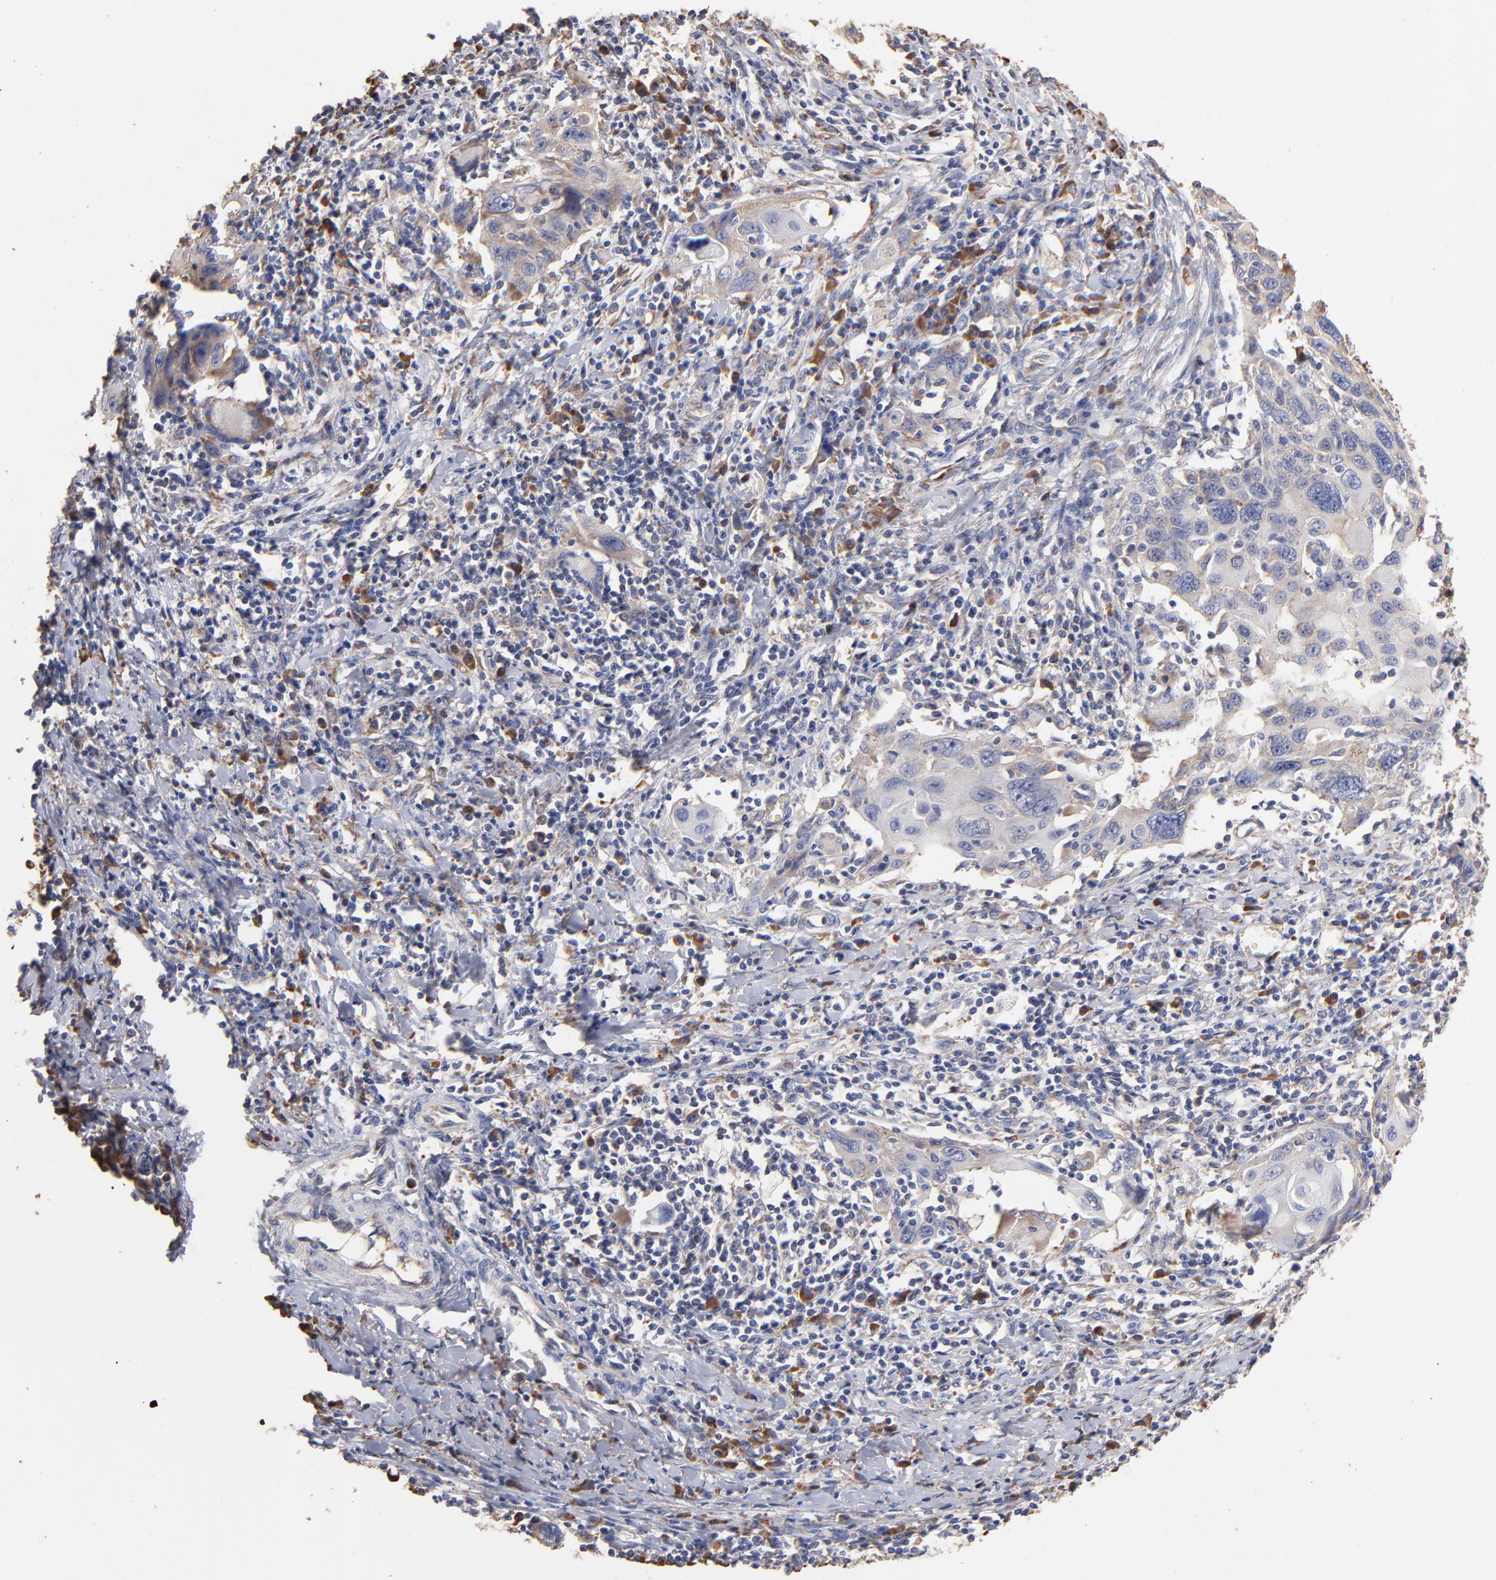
{"staining": {"intensity": "negative", "quantity": "none", "location": "none"}, "tissue": "cervical cancer", "cell_type": "Tumor cells", "image_type": "cancer", "snomed": [{"axis": "morphology", "description": "Squamous cell carcinoma, NOS"}, {"axis": "topography", "description": "Cervix"}], "caption": "Cervical cancer (squamous cell carcinoma) was stained to show a protein in brown. There is no significant staining in tumor cells.", "gene": "RPL9", "patient": {"sex": "female", "age": 54}}